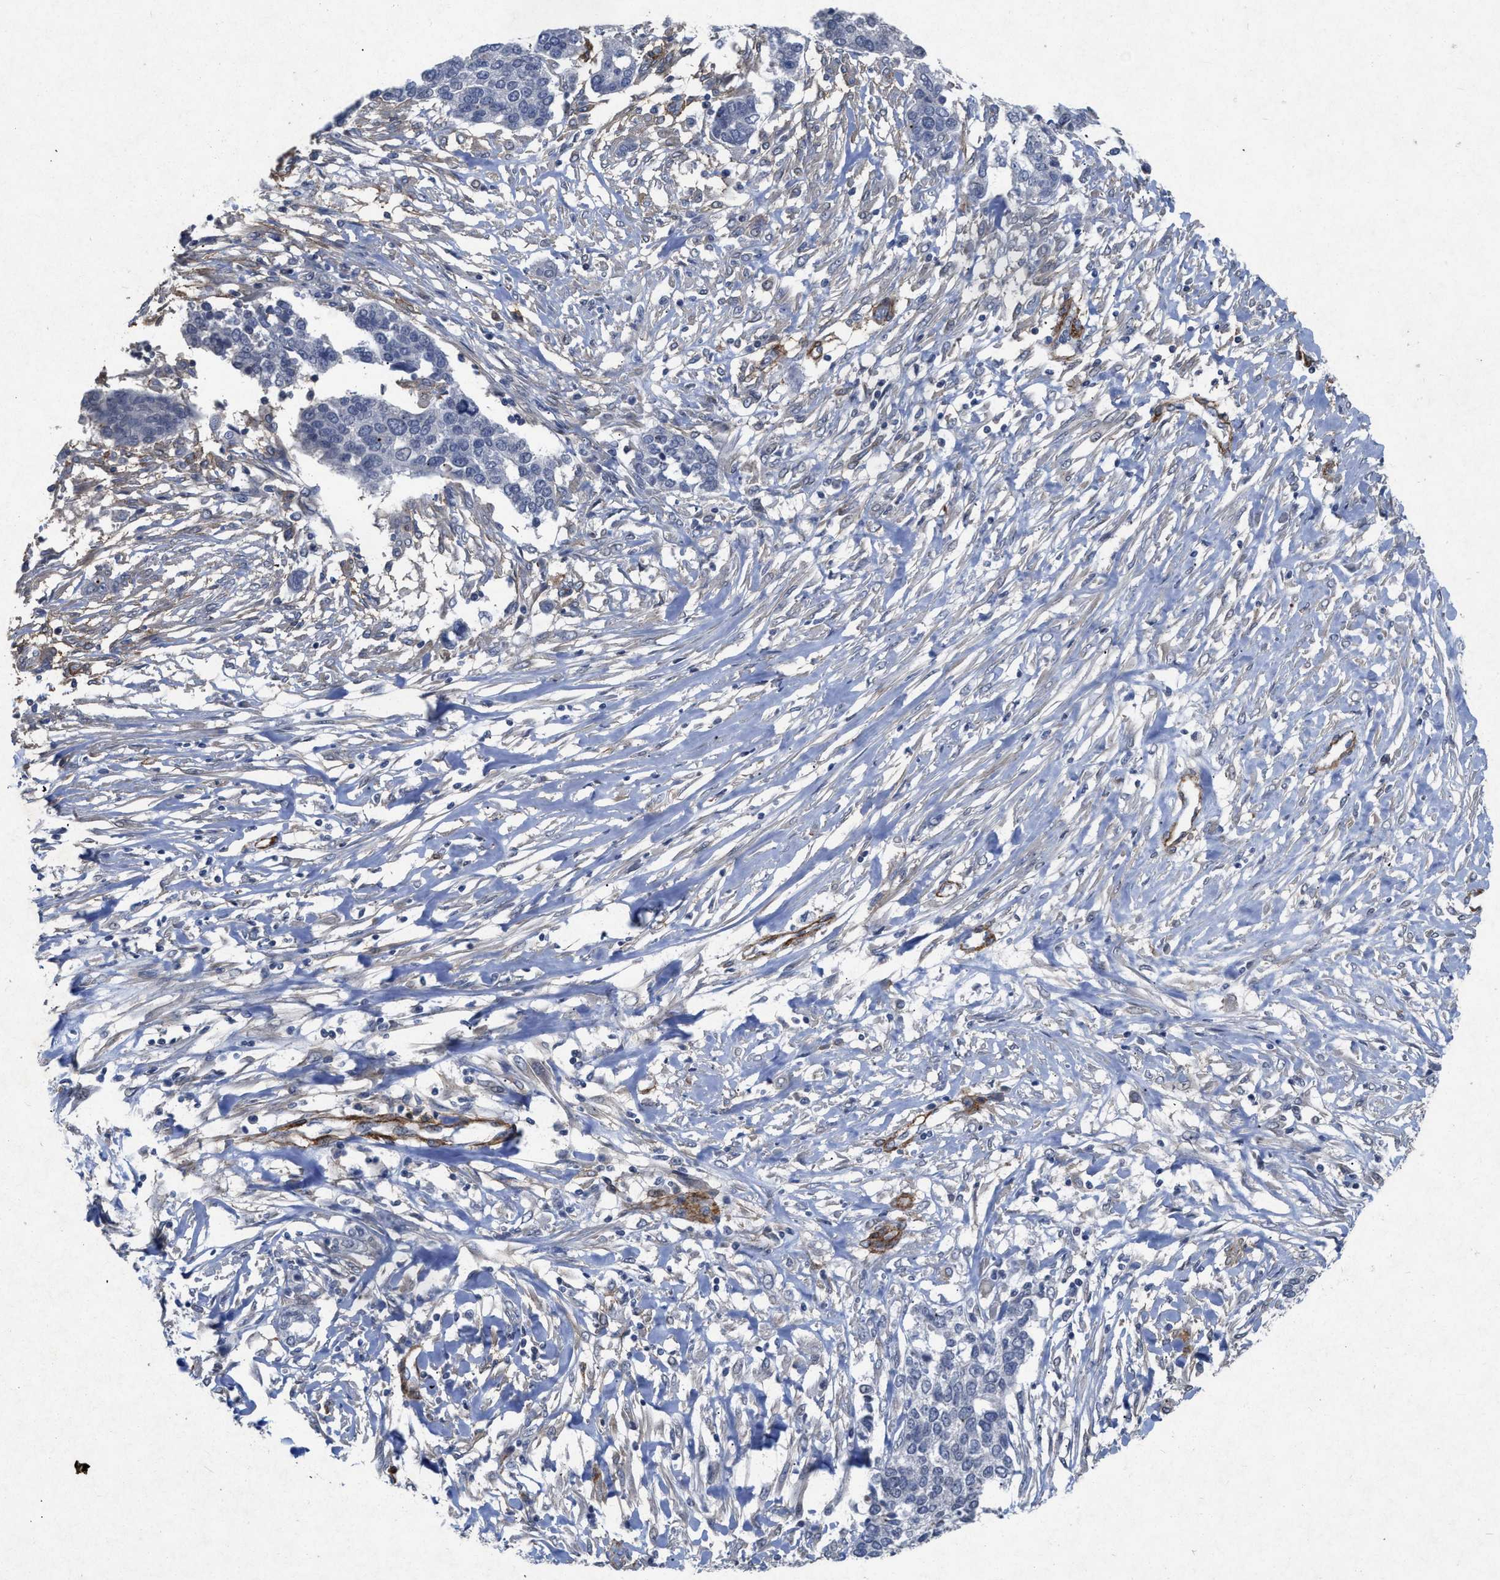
{"staining": {"intensity": "negative", "quantity": "none", "location": "none"}, "tissue": "ovarian cancer", "cell_type": "Tumor cells", "image_type": "cancer", "snomed": [{"axis": "morphology", "description": "Cystadenocarcinoma, serous, NOS"}, {"axis": "topography", "description": "Ovary"}], "caption": "Immunohistochemistry (IHC) image of serous cystadenocarcinoma (ovarian) stained for a protein (brown), which displays no staining in tumor cells.", "gene": "PDGFRA", "patient": {"sex": "female", "age": 44}}